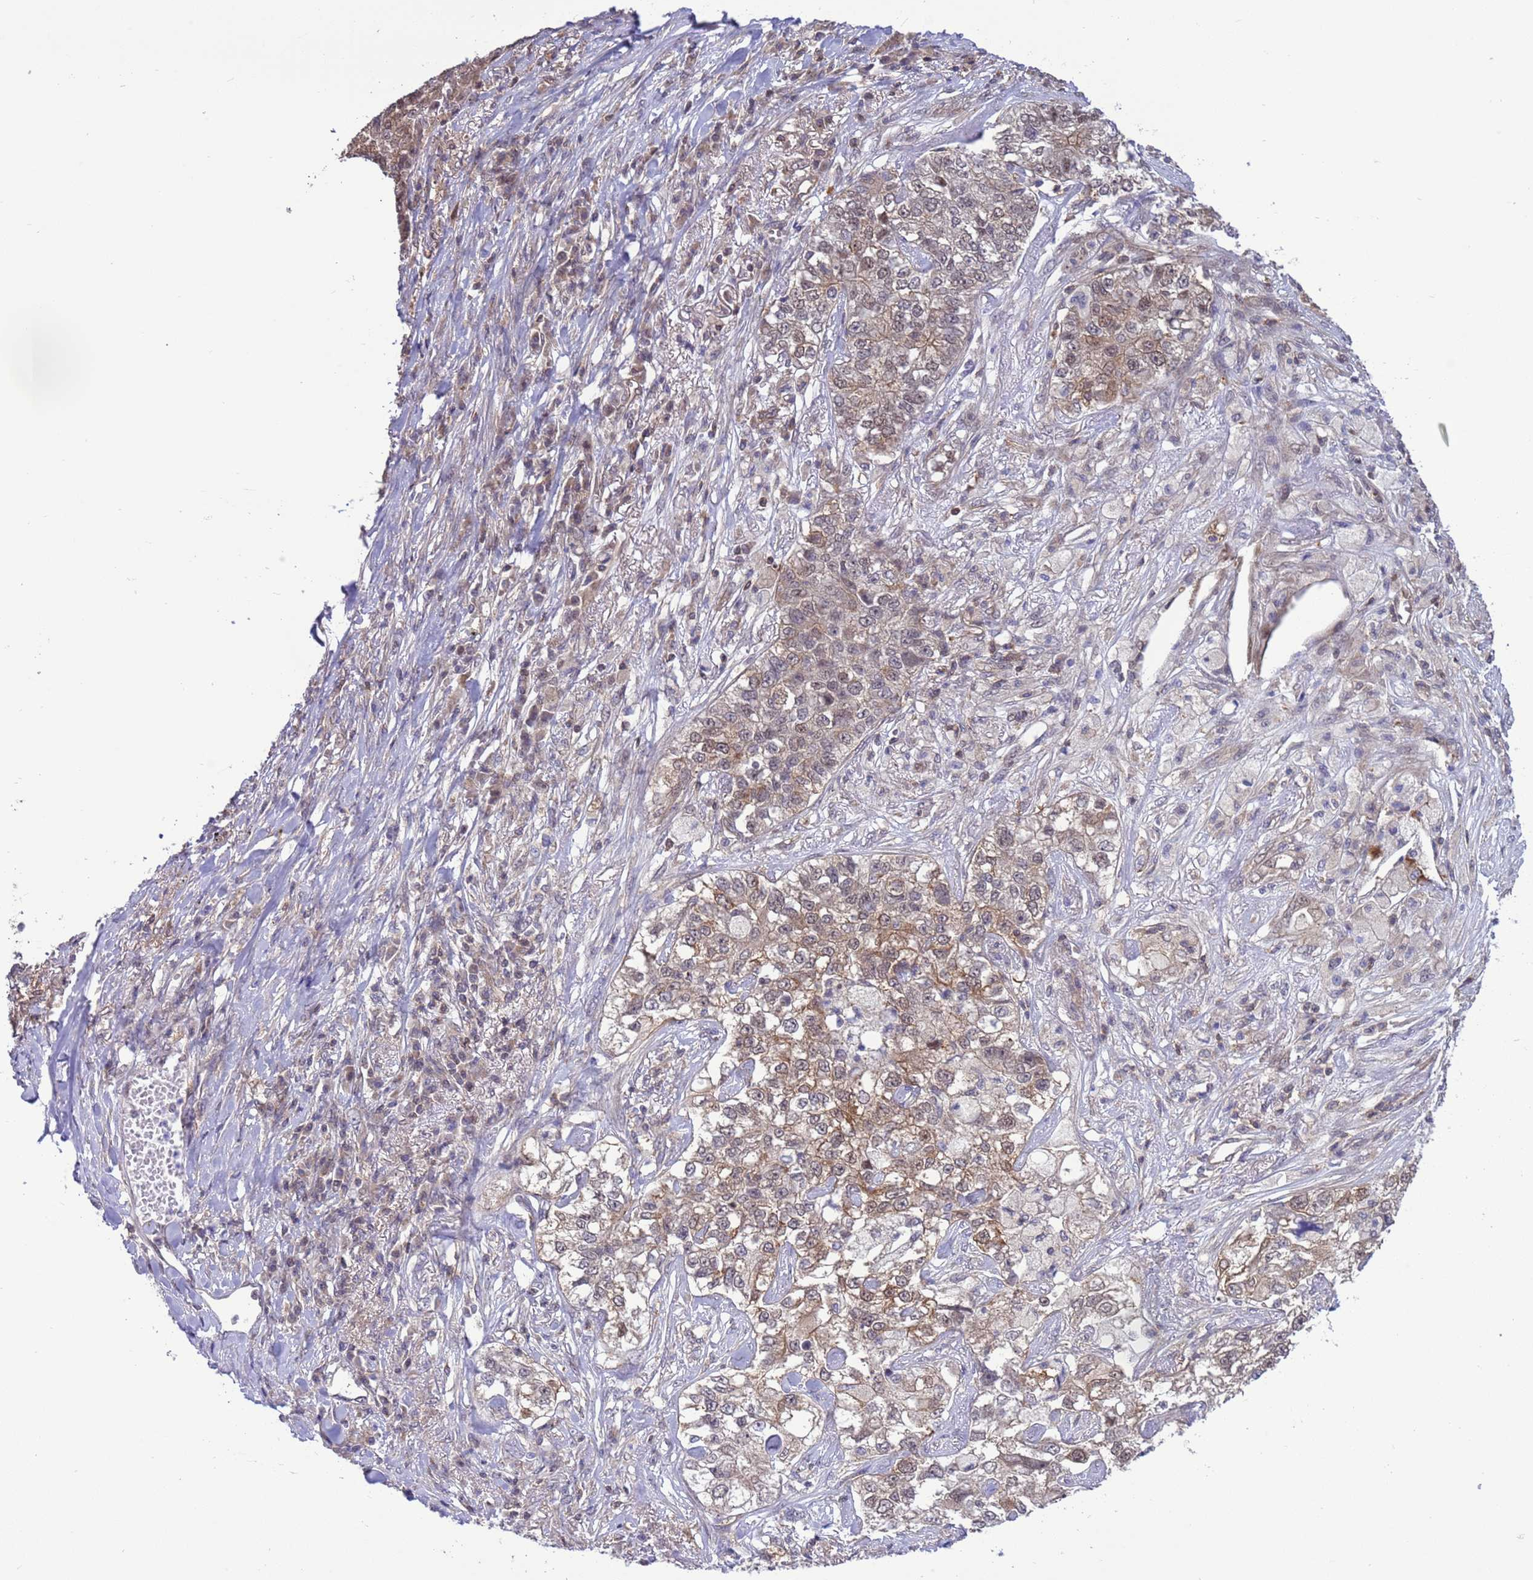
{"staining": {"intensity": "weak", "quantity": ">75%", "location": "cytoplasmic/membranous,nuclear"}, "tissue": "lung cancer", "cell_type": "Tumor cells", "image_type": "cancer", "snomed": [{"axis": "morphology", "description": "Adenocarcinoma, NOS"}, {"axis": "topography", "description": "Lung"}], "caption": "This image exhibits immunohistochemistry staining of human lung adenocarcinoma, with low weak cytoplasmic/membranous and nuclear expression in approximately >75% of tumor cells.", "gene": "GJA10", "patient": {"sex": "male", "age": 49}}